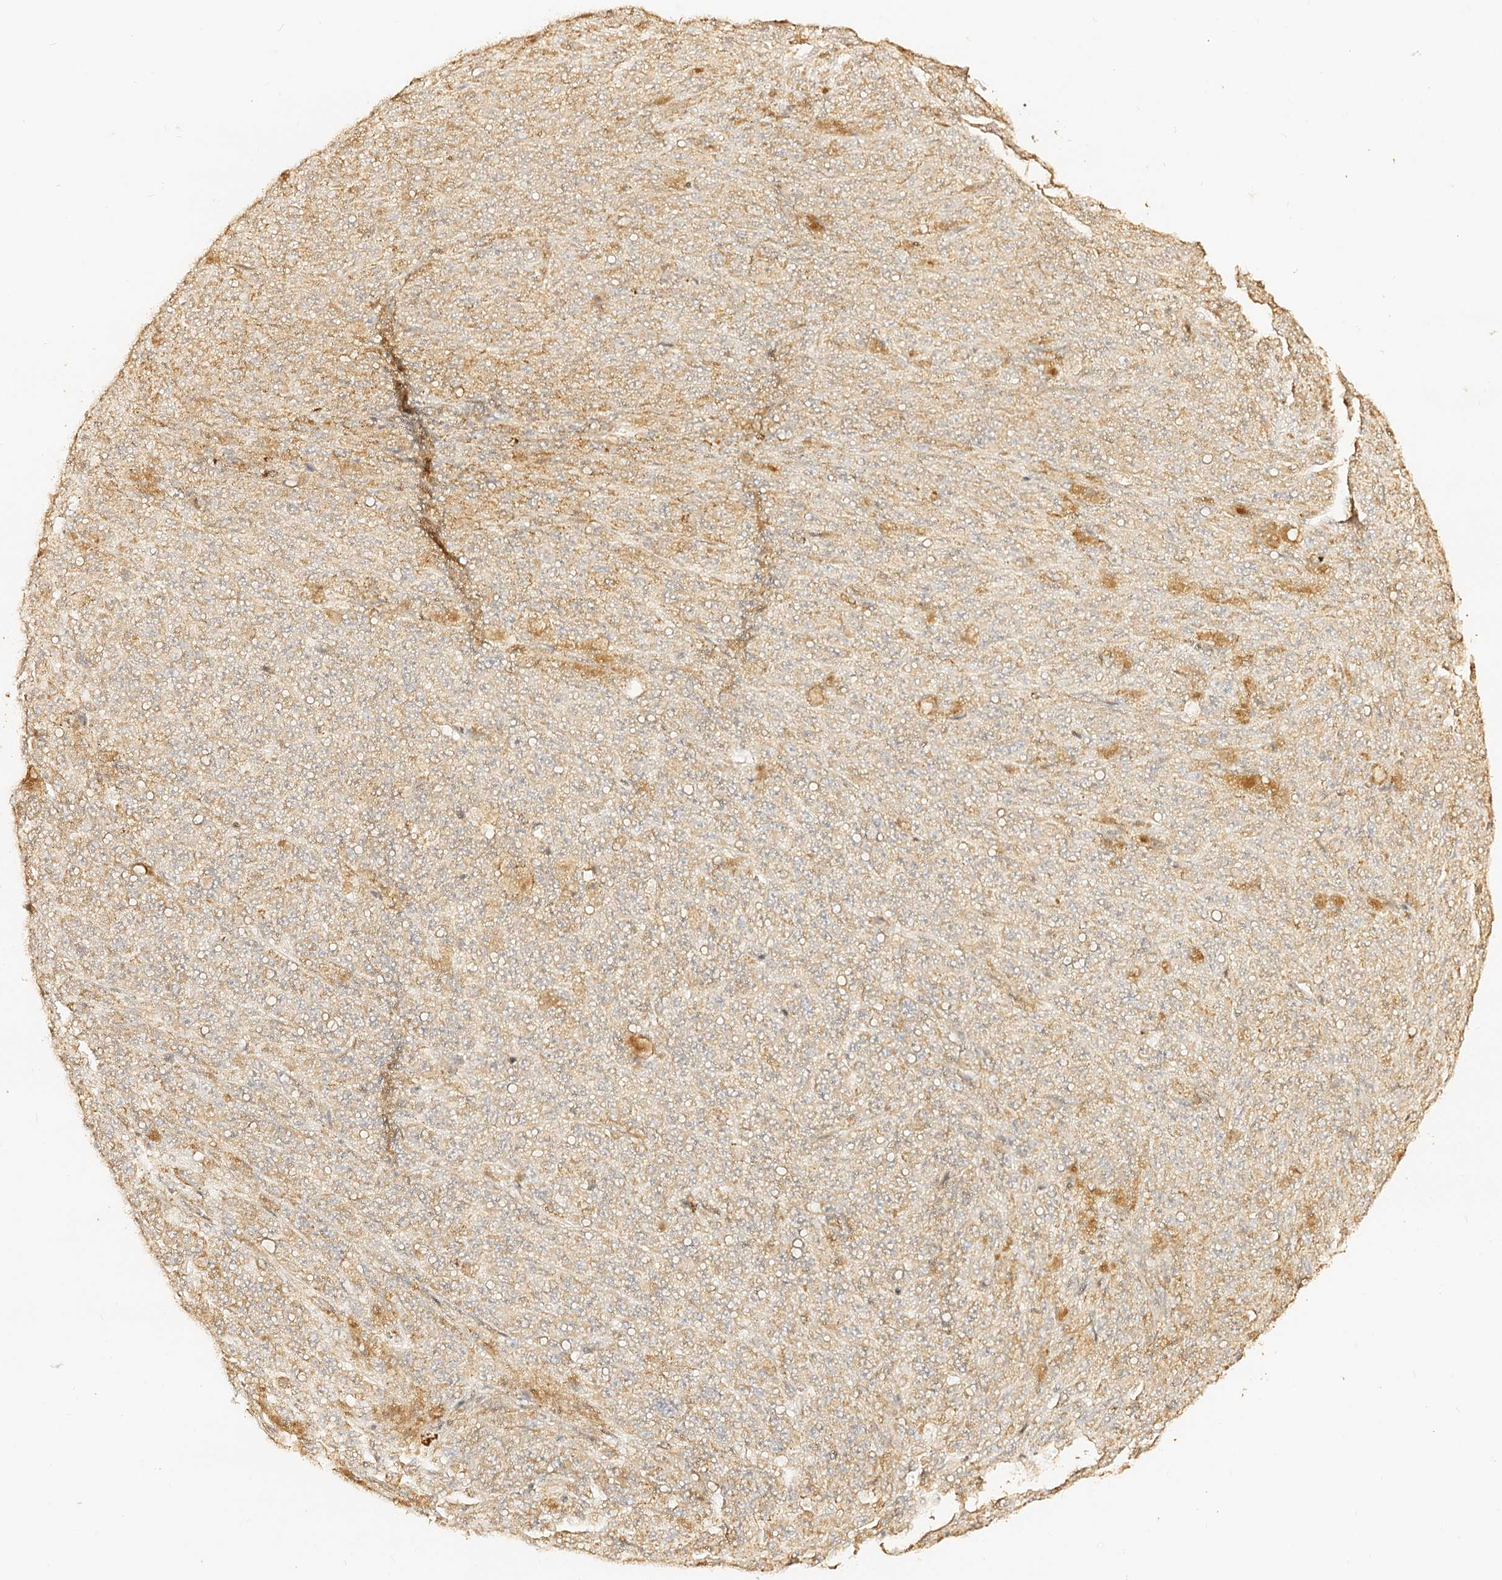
{"staining": {"intensity": "negative", "quantity": "none", "location": "none"}, "tissue": "melanoma", "cell_type": "Tumor cells", "image_type": "cancer", "snomed": [{"axis": "morphology", "description": "Malignant melanoma, NOS"}, {"axis": "topography", "description": "Skin"}], "caption": "A high-resolution histopathology image shows immunohistochemistry staining of melanoma, which demonstrates no significant staining in tumor cells.", "gene": "MAOB", "patient": {"sex": "female", "age": 82}}